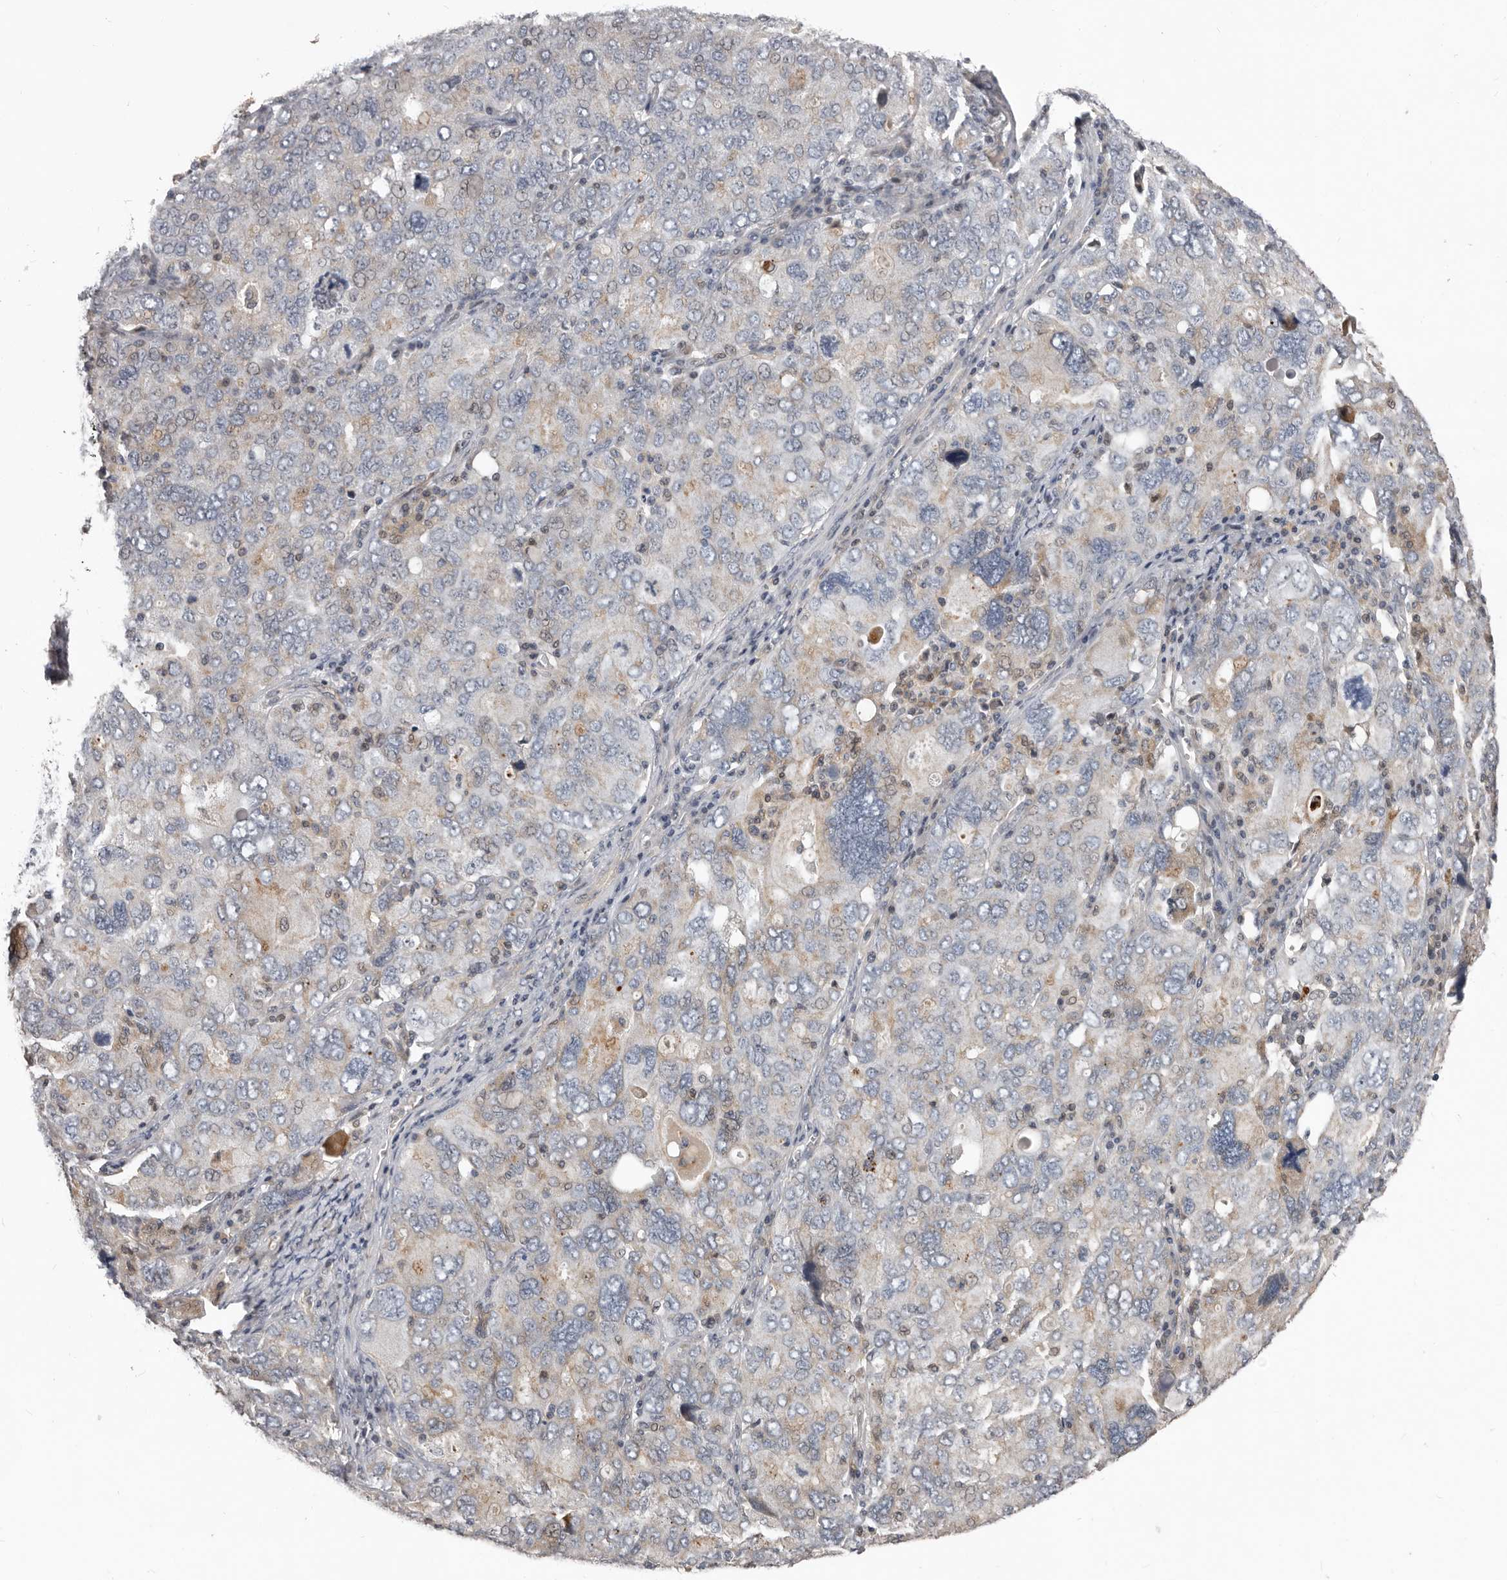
{"staining": {"intensity": "weak", "quantity": "25%-75%", "location": "cytoplasmic/membranous"}, "tissue": "ovarian cancer", "cell_type": "Tumor cells", "image_type": "cancer", "snomed": [{"axis": "morphology", "description": "Carcinoma, endometroid"}, {"axis": "topography", "description": "Ovary"}], "caption": "Ovarian cancer (endometroid carcinoma) stained for a protein displays weak cytoplasmic/membranous positivity in tumor cells.", "gene": "RNF217", "patient": {"sex": "female", "age": 62}}